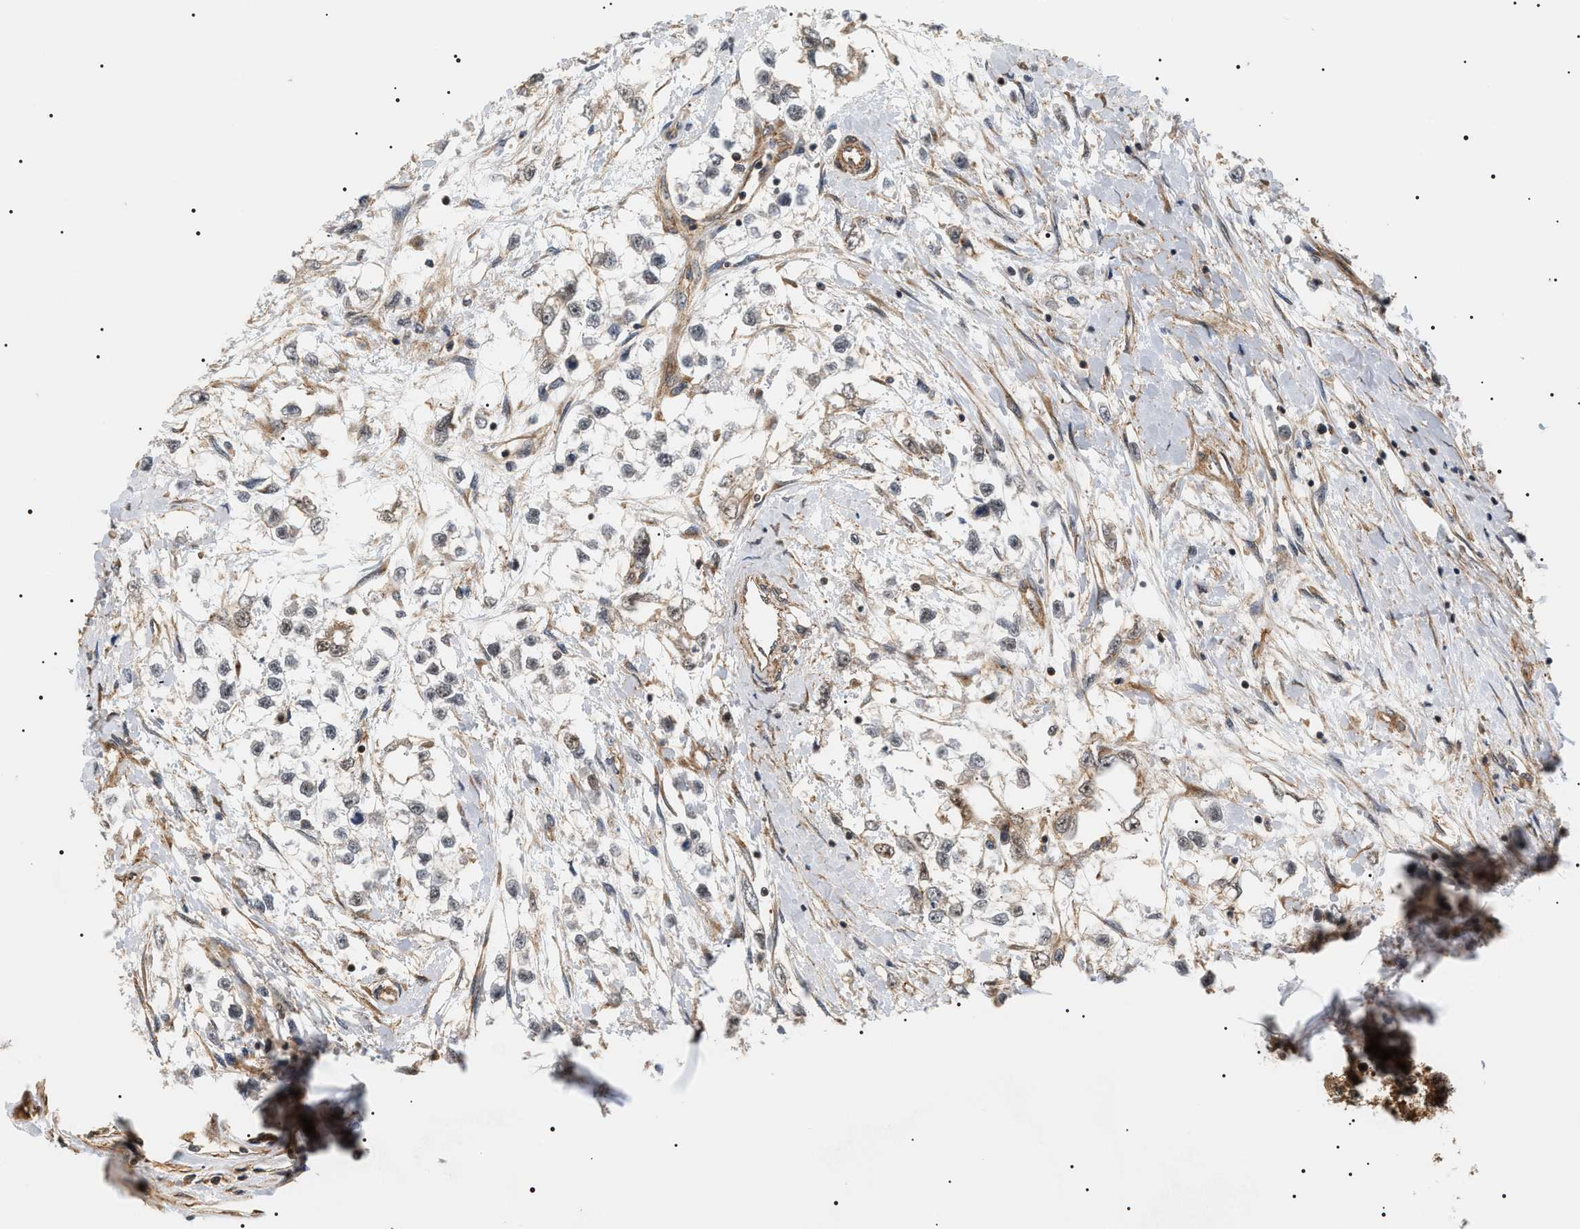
{"staining": {"intensity": "negative", "quantity": "none", "location": "none"}, "tissue": "testis cancer", "cell_type": "Tumor cells", "image_type": "cancer", "snomed": [{"axis": "morphology", "description": "Seminoma, NOS"}, {"axis": "morphology", "description": "Carcinoma, Embryonal, NOS"}, {"axis": "topography", "description": "Testis"}], "caption": "Immunohistochemistry (IHC) of testis seminoma exhibits no expression in tumor cells.", "gene": "SH3GLB2", "patient": {"sex": "male", "age": 51}}